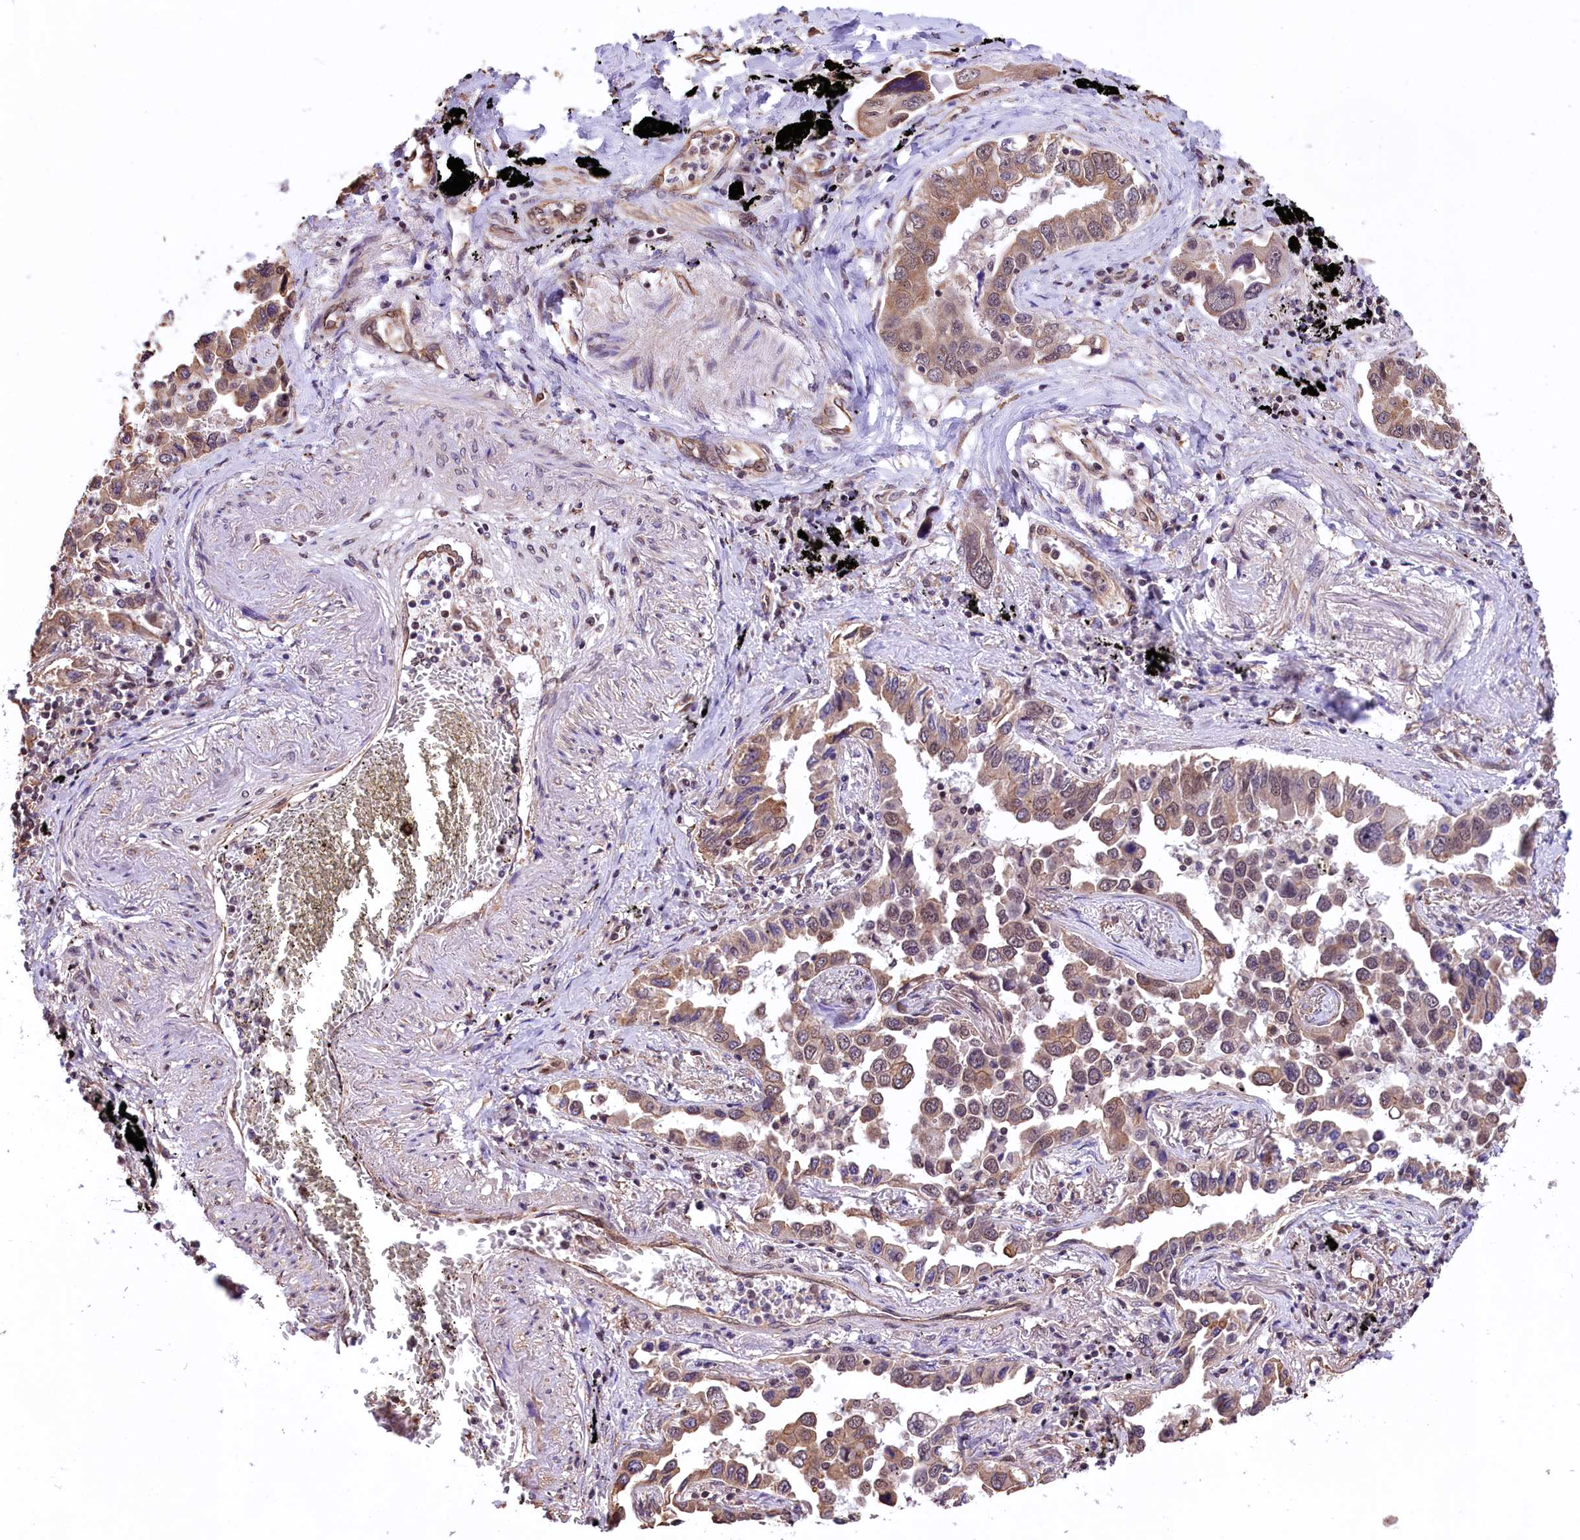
{"staining": {"intensity": "moderate", "quantity": ">75%", "location": "cytoplasmic/membranous"}, "tissue": "lung cancer", "cell_type": "Tumor cells", "image_type": "cancer", "snomed": [{"axis": "morphology", "description": "Adenocarcinoma, NOS"}, {"axis": "topography", "description": "Lung"}], "caption": "Immunohistochemical staining of lung adenocarcinoma demonstrates medium levels of moderate cytoplasmic/membranous expression in approximately >75% of tumor cells.", "gene": "ZC3H4", "patient": {"sex": "male", "age": 67}}